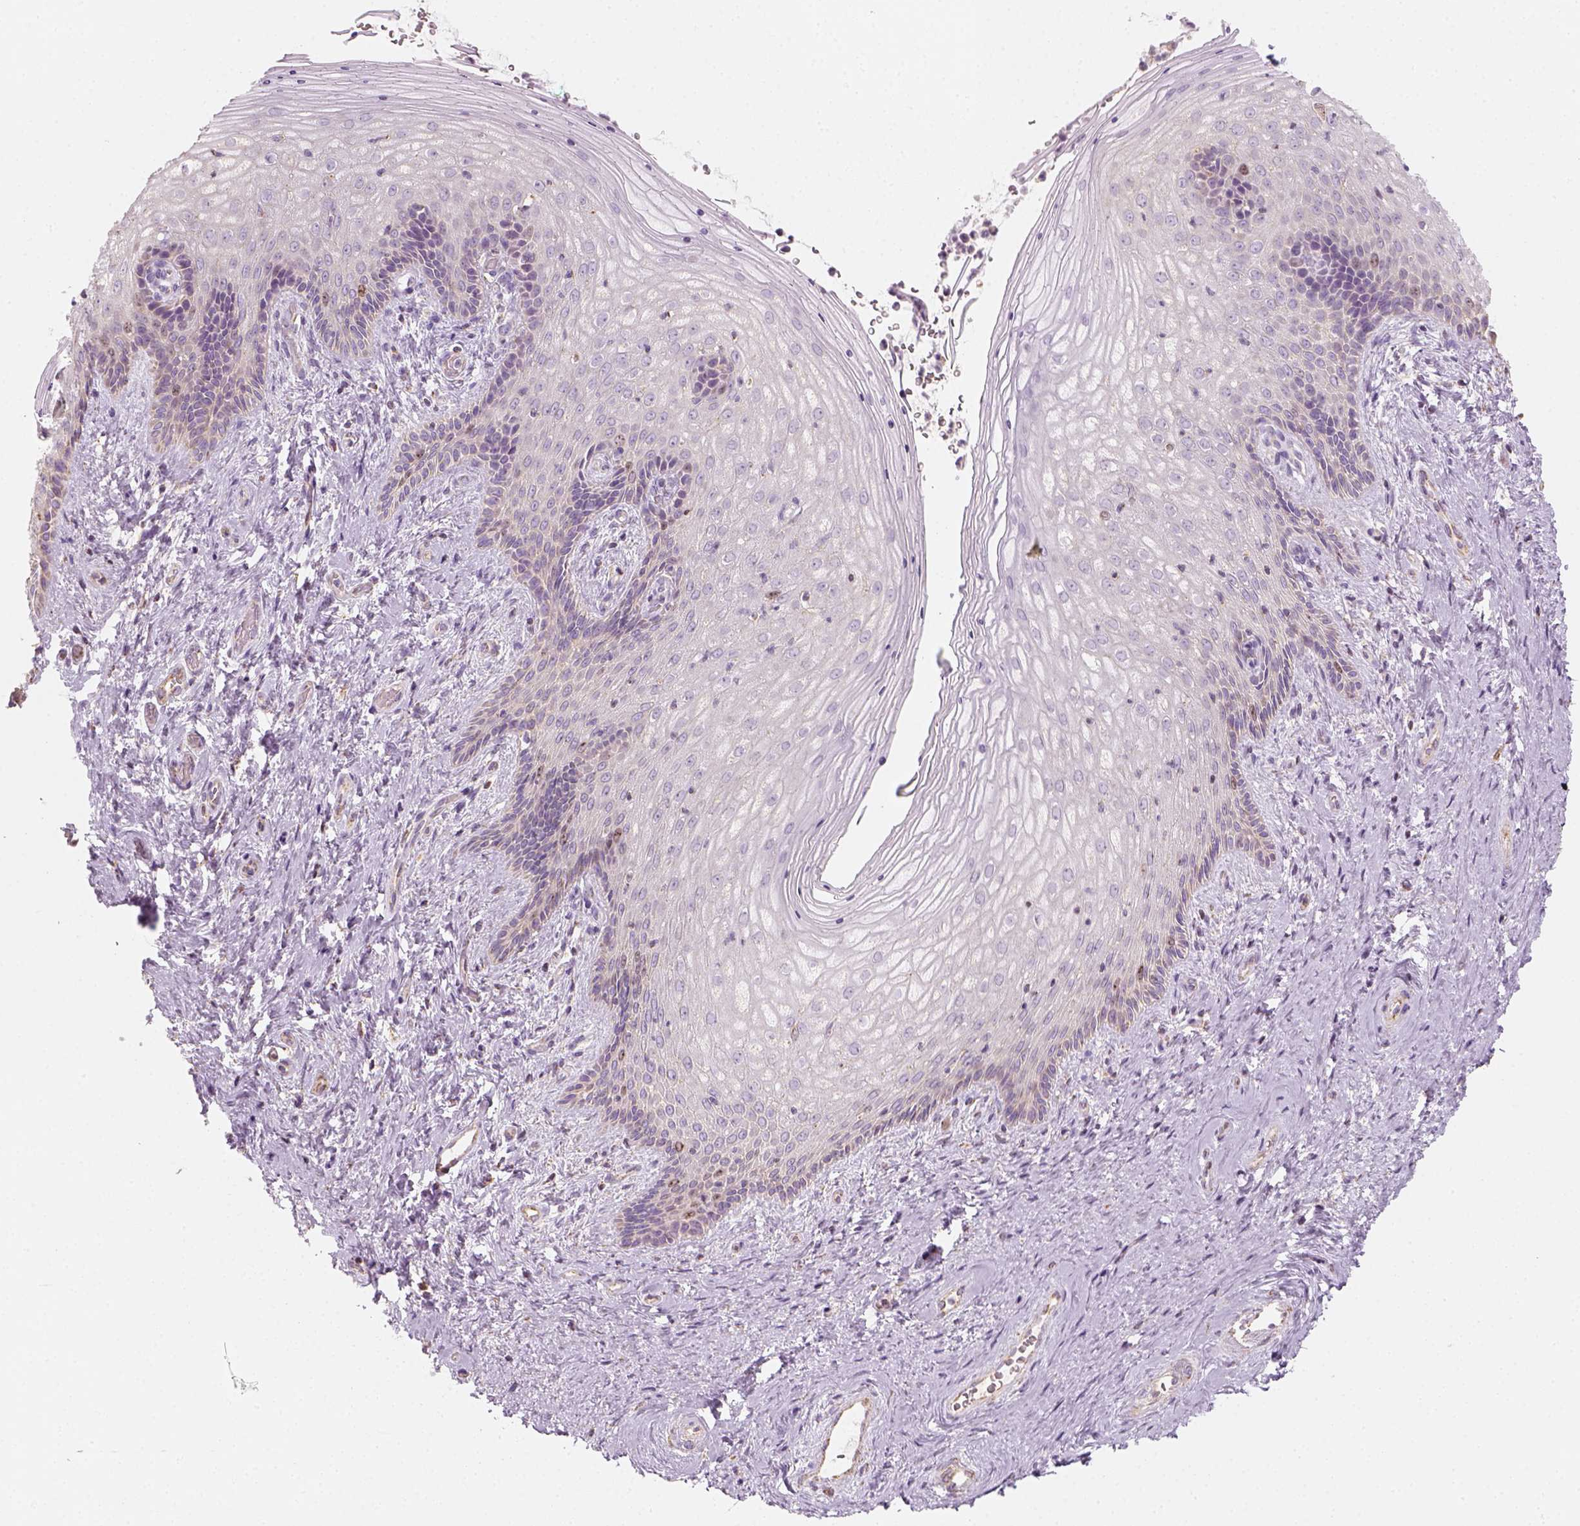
{"staining": {"intensity": "weak", "quantity": "<25%", "location": "nuclear"}, "tissue": "vagina", "cell_type": "Squamous epithelial cells", "image_type": "normal", "snomed": [{"axis": "morphology", "description": "Normal tissue, NOS"}, {"axis": "topography", "description": "Vagina"}], "caption": "Immunohistochemistry of benign human vagina displays no staining in squamous epithelial cells. (DAB (3,3'-diaminobenzidine) IHC with hematoxylin counter stain).", "gene": "LCA5", "patient": {"sex": "female", "age": 45}}